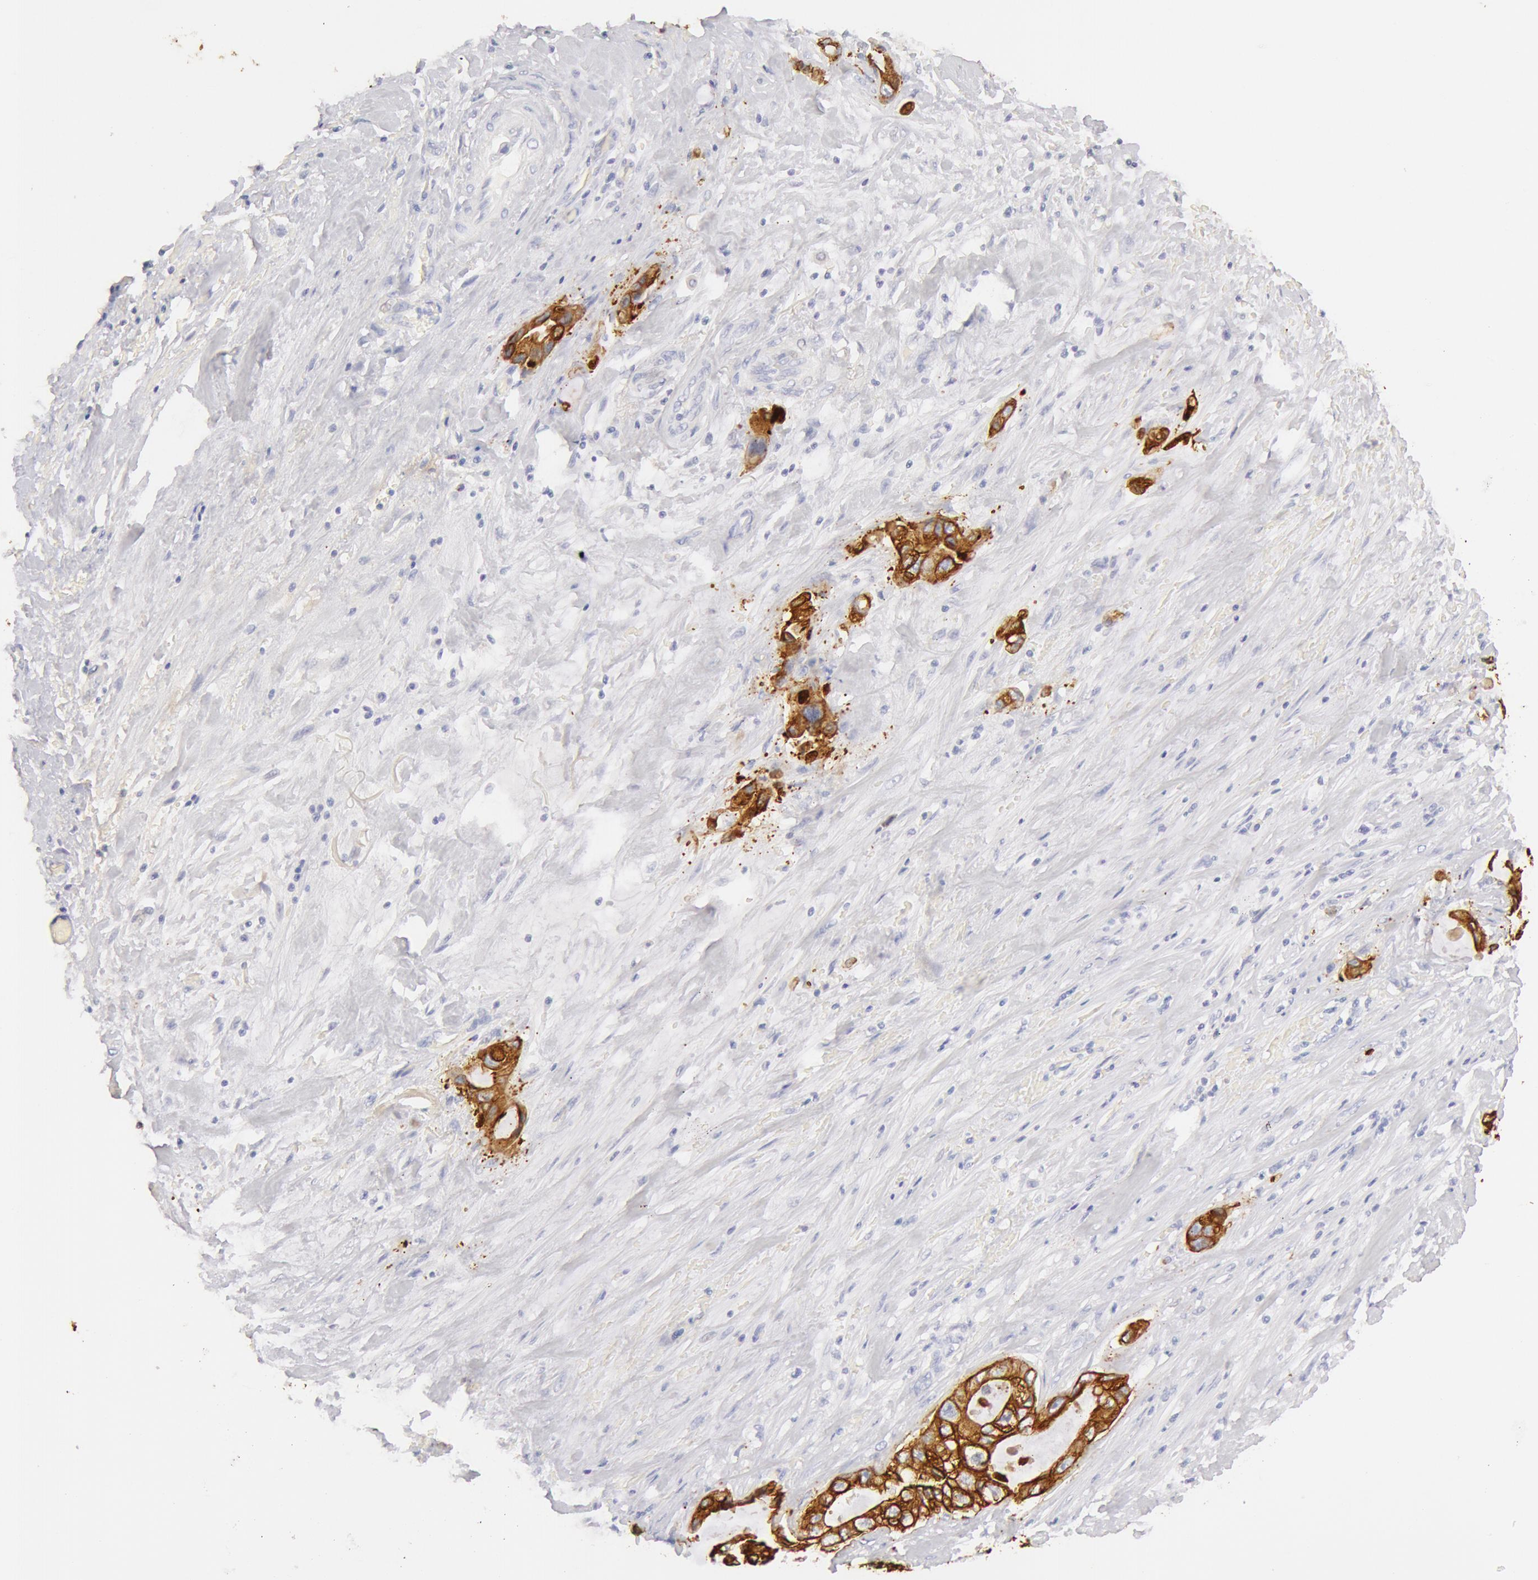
{"staining": {"intensity": "moderate", "quantity": ">75%", "location": "cytoplasmic/membranous"}, "tissue": "pancreatic cancer", "cell_type": "Tumor cells", "image_type": "cancer", "snomed": [{"axis": "morphology", "description": "Adenocarcinoma, NOS"}, {"axis": "topography", "description": "Pancreas"}, {"axis": "topography", "description": "Stomach, upper"}], "caption": "Immunohistochemical staining of pancreatic adenocarcinoma reveals moderate cytoplasmic/membranous protein expression in approximately >75% of tumor cells.", "gene": "KRT8", "patient": {"sex": "male", "age": 77}}